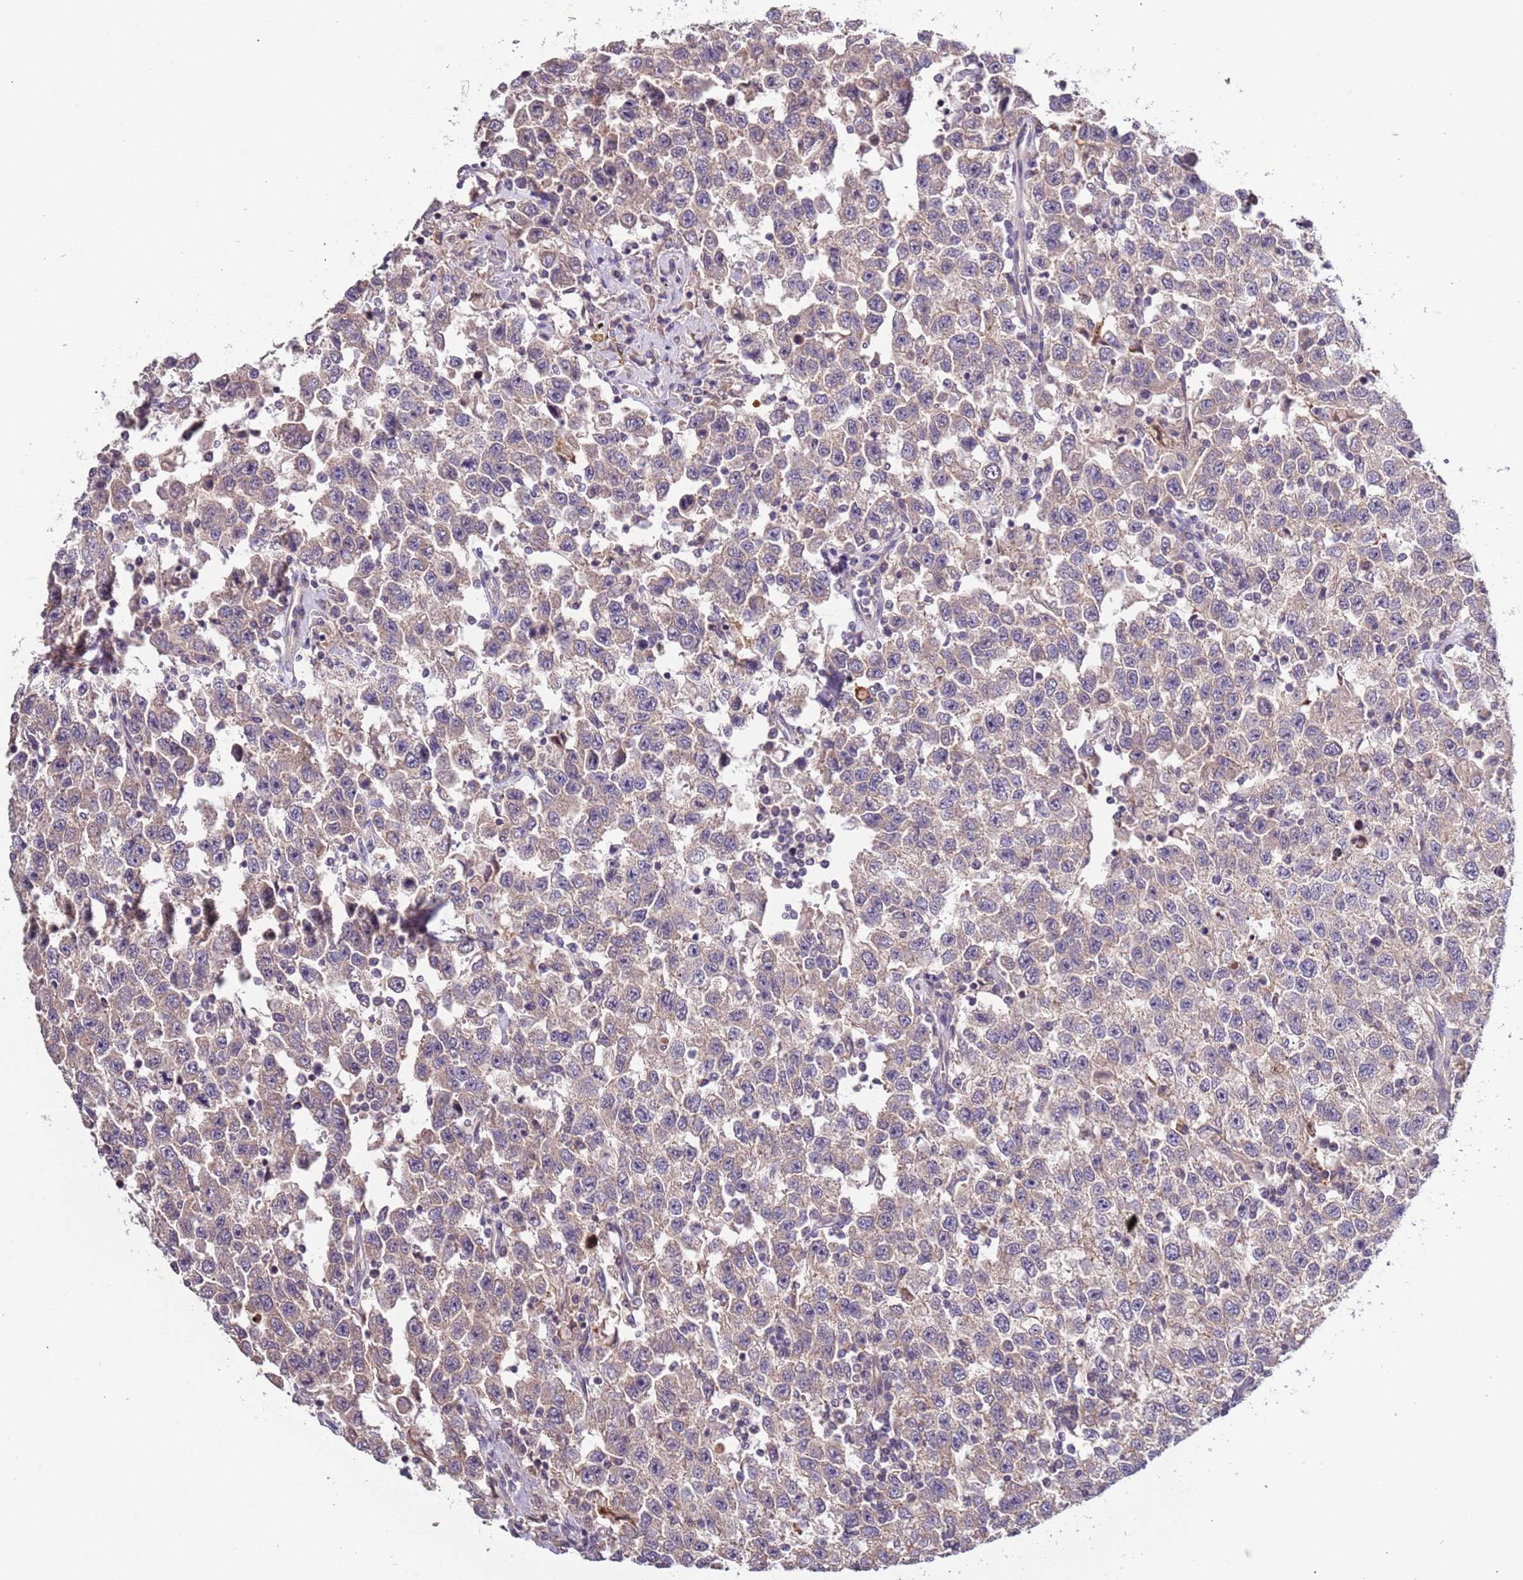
{"staining": {"intensity": "weak", "quantity": "25%-75%", "location": "cytoplasmic/membranous"}, "tissue": "testis cancer", "cell_type": "Tumor cells", "image_type": "cancer", "snomed": [{"axis": "morphology", "description": "Seminoma, NOS"}, {"axis": "topography", "description": "Testis"}], "caption": "Protein expression analysis of human testis cancer (seminoma) reveals weak cytoplasmic/membranous staining in approximately 25%-75% of tumor cells.", "gene": "LAMB4", "patient": {"sex": "male", "age": 41}}